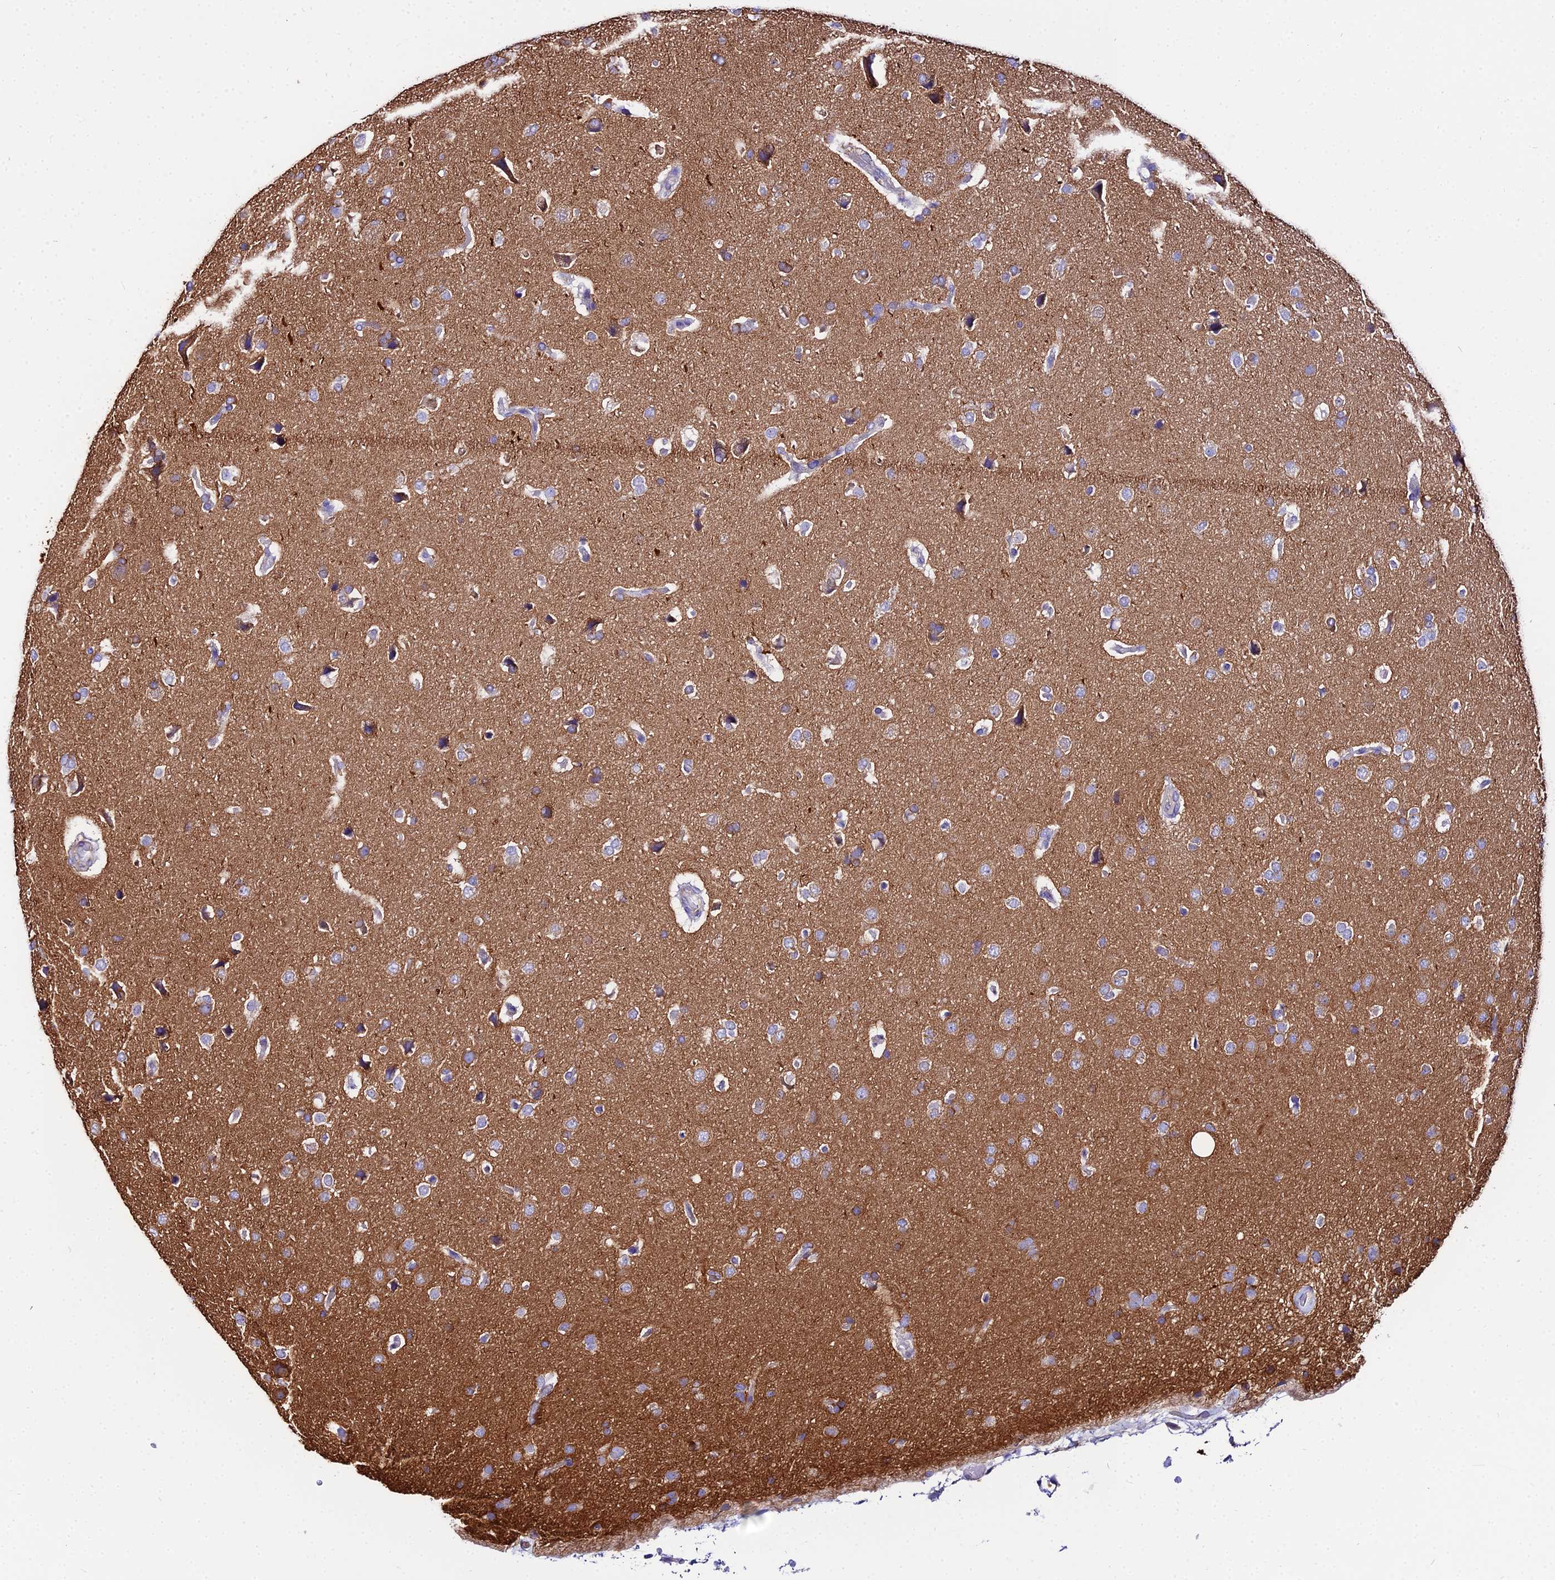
{"staining": {"intensity": "moderate", "quantity": "<25%", "location": "cytoplasmic/membranous"}, "tissue": "glioma", "cell_type": "Tumor cells", "image_type": "cancer", "snomed": [{"axis": "morphology", "description": "Glioma, malignant, High grade"}, {"axis": "topography", "description": "Brain"}], "caption": "Glioma stained with immunohistochemistry (IHC) displays moderate cytoplasmic/membranous staining in approximately <25% of tumor cells. Using DAB (brown) and hematoxylin (blue) stains, captured at high magnification using brightfield microscopy.", "gene": "TUBA3D", "patient": {"sex": "male", "age": 72}}